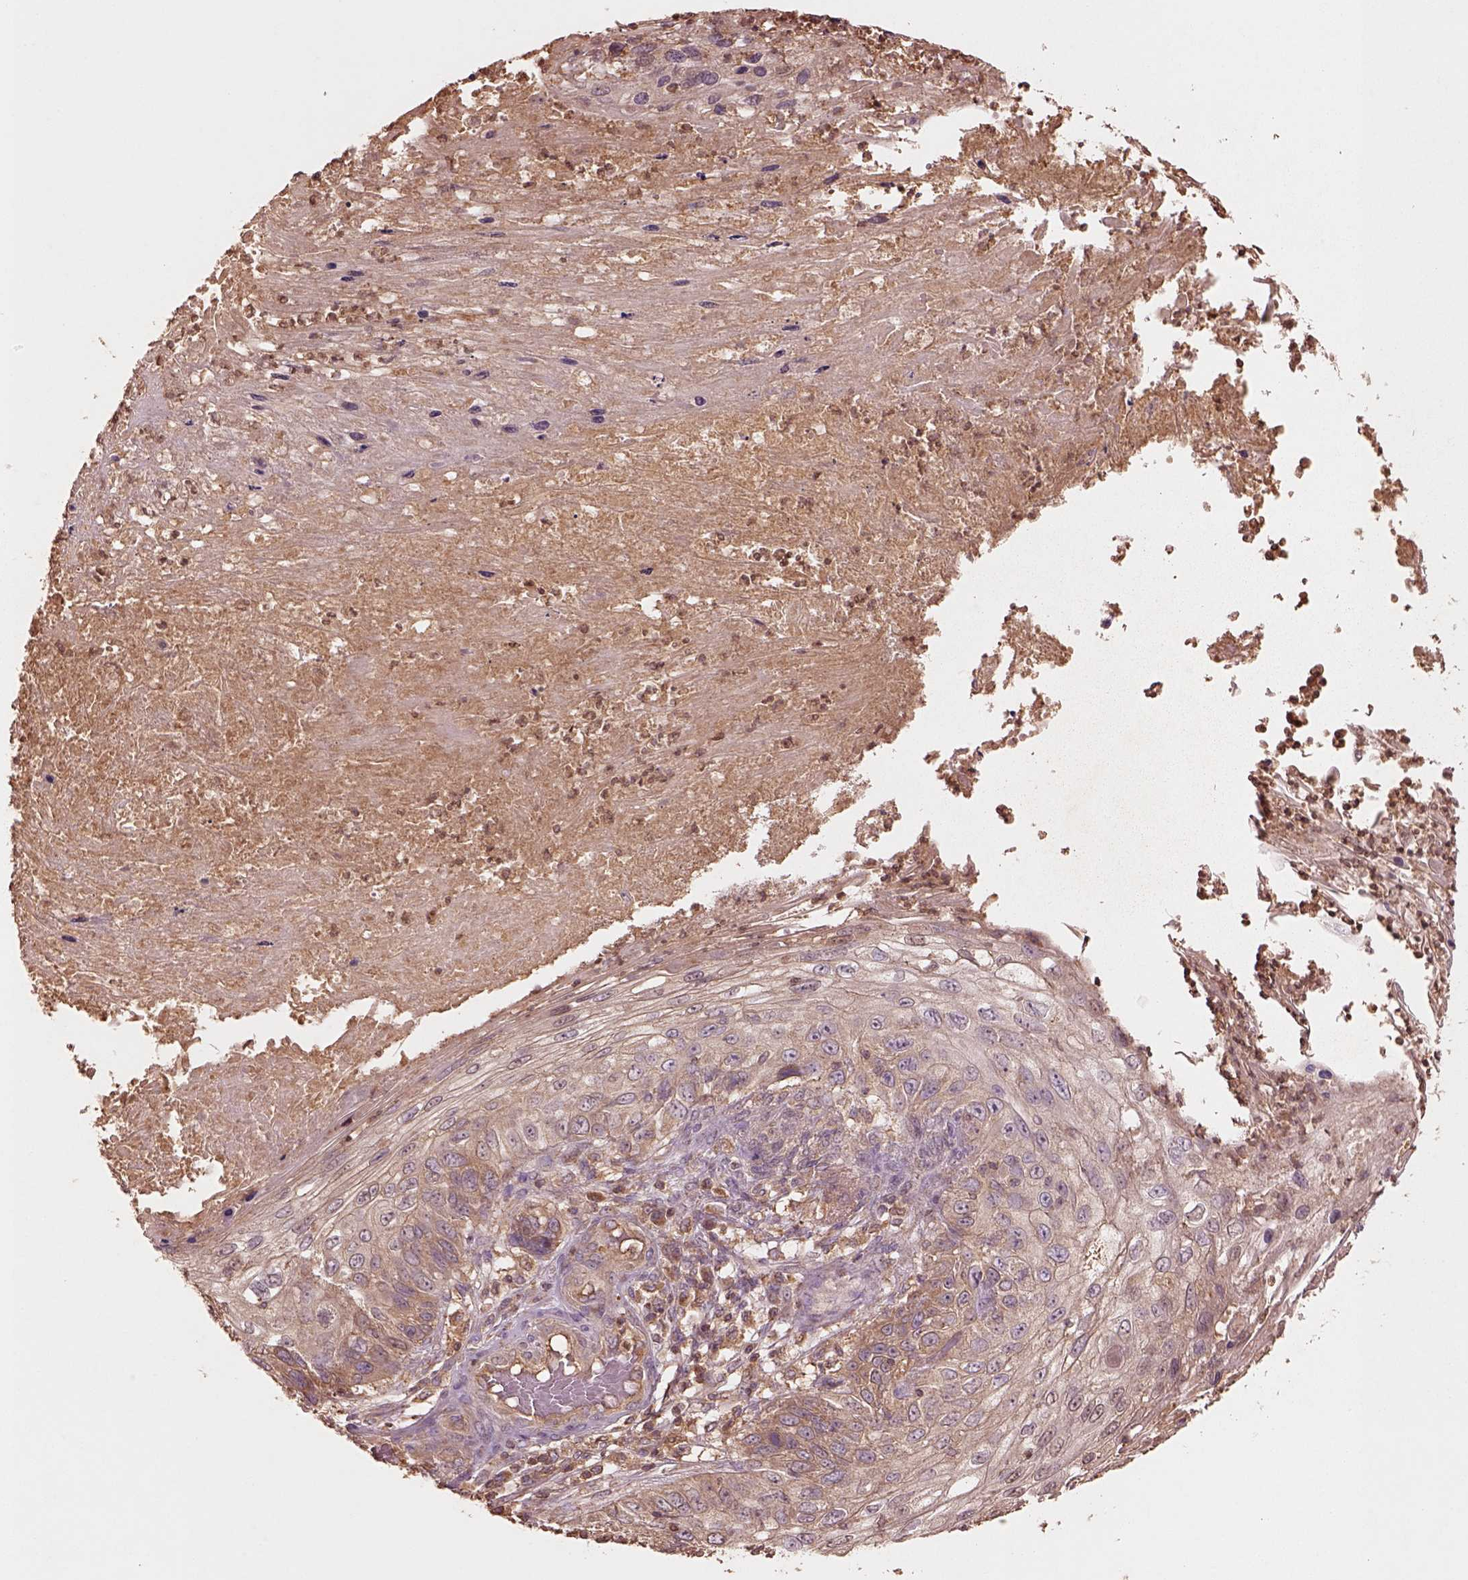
{"staining": {"intensity": "weak", "quantity": "25%-75%", "location": "cytoplasmic/membranous"}, "tissue": "skin cancer", "cell_type": "Tumor cells", "image_type": "cancer", "snomed": [{"axis": "morphology", "description": "Squamous cell carcinoma, NOS"}, {"axis": "topography", "description": "Skin"}], "caption": "Immunohistochemical staining of skin squamous cell carcinoma displays weak cytoplasmic/membranous protein staining in about 25%-75% of tumor cells. (Brightfield microscopy of DAB IHC at high magnification).", "gene": "TRADD", "patient": {"sex": "male", "age": 92}}